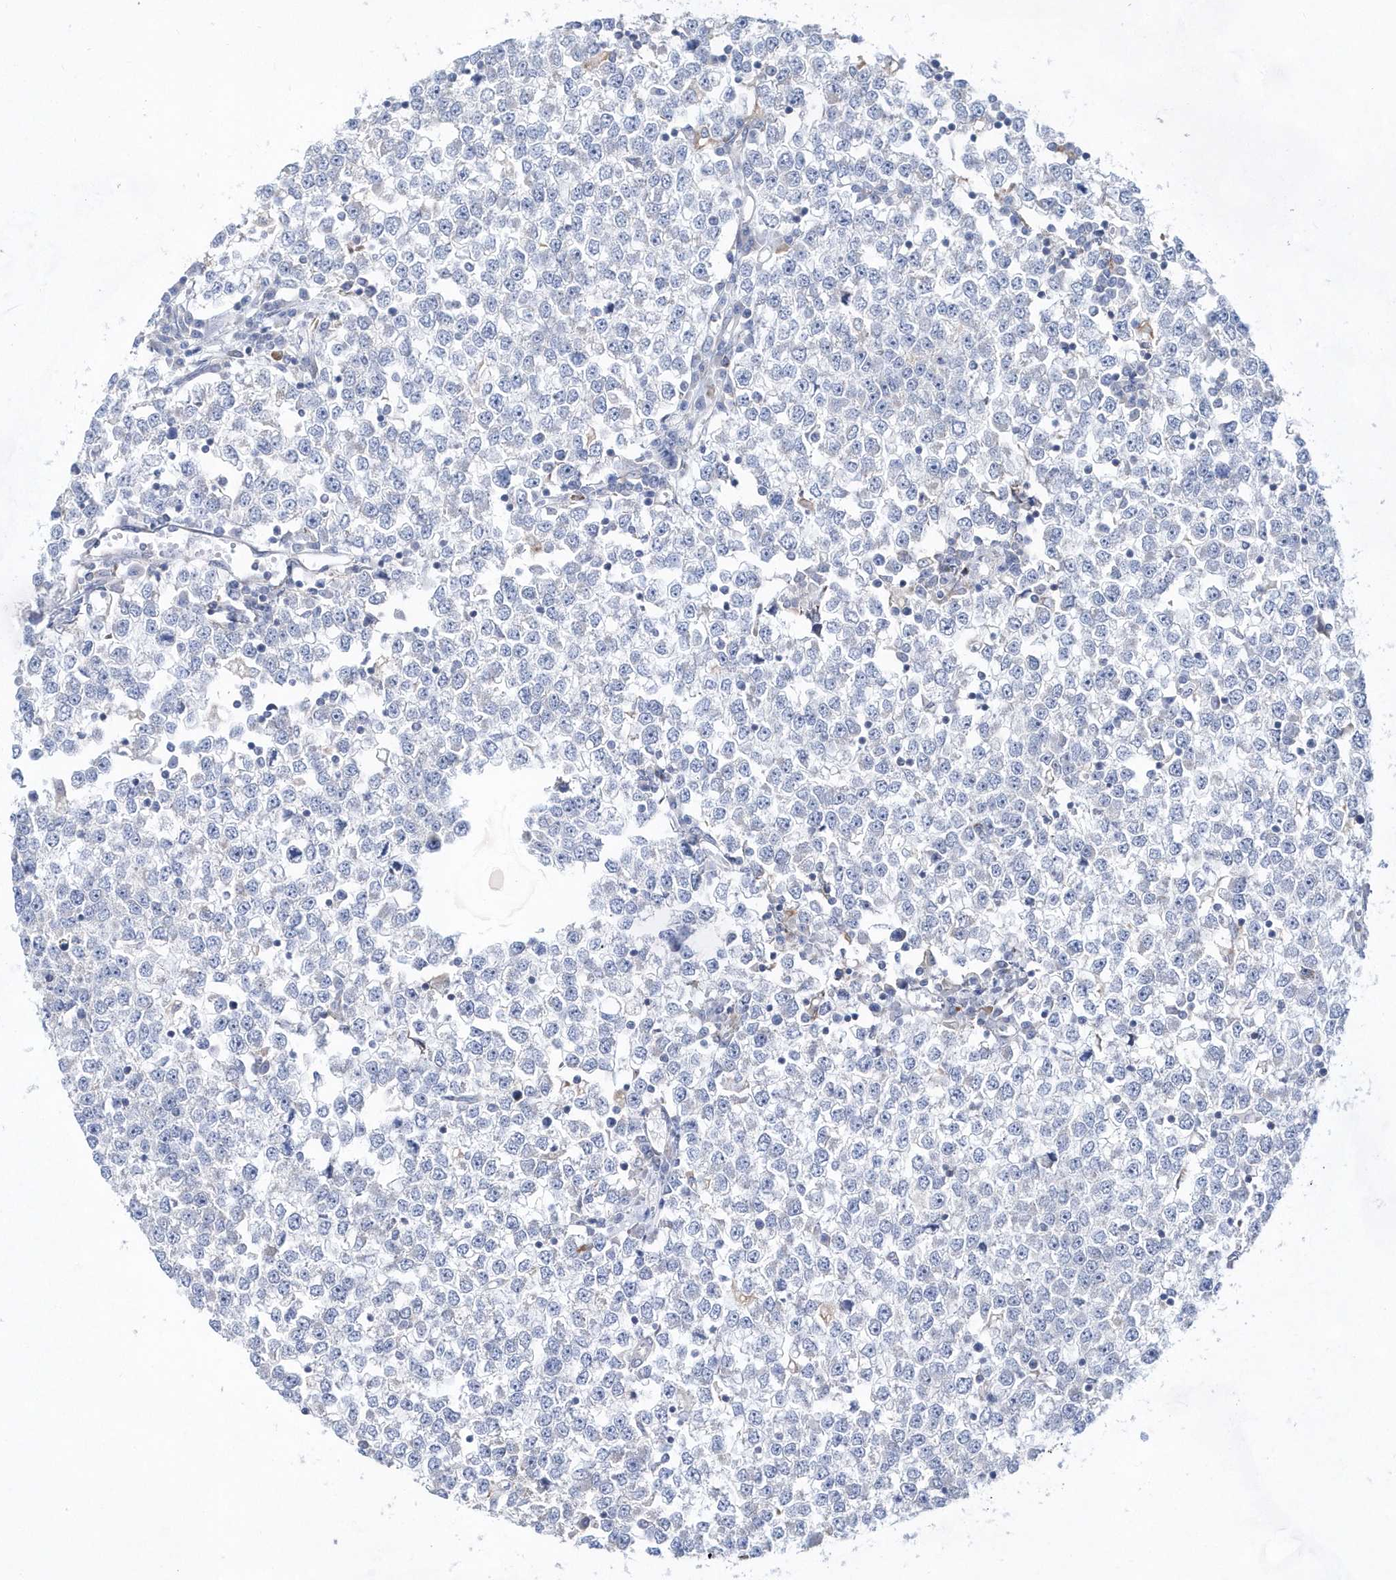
{"staining": {"intensity": "negative", "quantity": "none", "location": "none"}, "tissue": "testis cancer", "cell_type": "Tumor cells", "image_type": "cancer", "snomed": [{"axis": "morphology", "description": "Seminoma, NOS"}, {"axis": "topography", "description": "Testis"}], "caption": "Histopathology image shows no significant protein expression in tumor cells of testis seminoma.", "gene": "BDH2", "patient": {"sex": "male", "age": 65}}